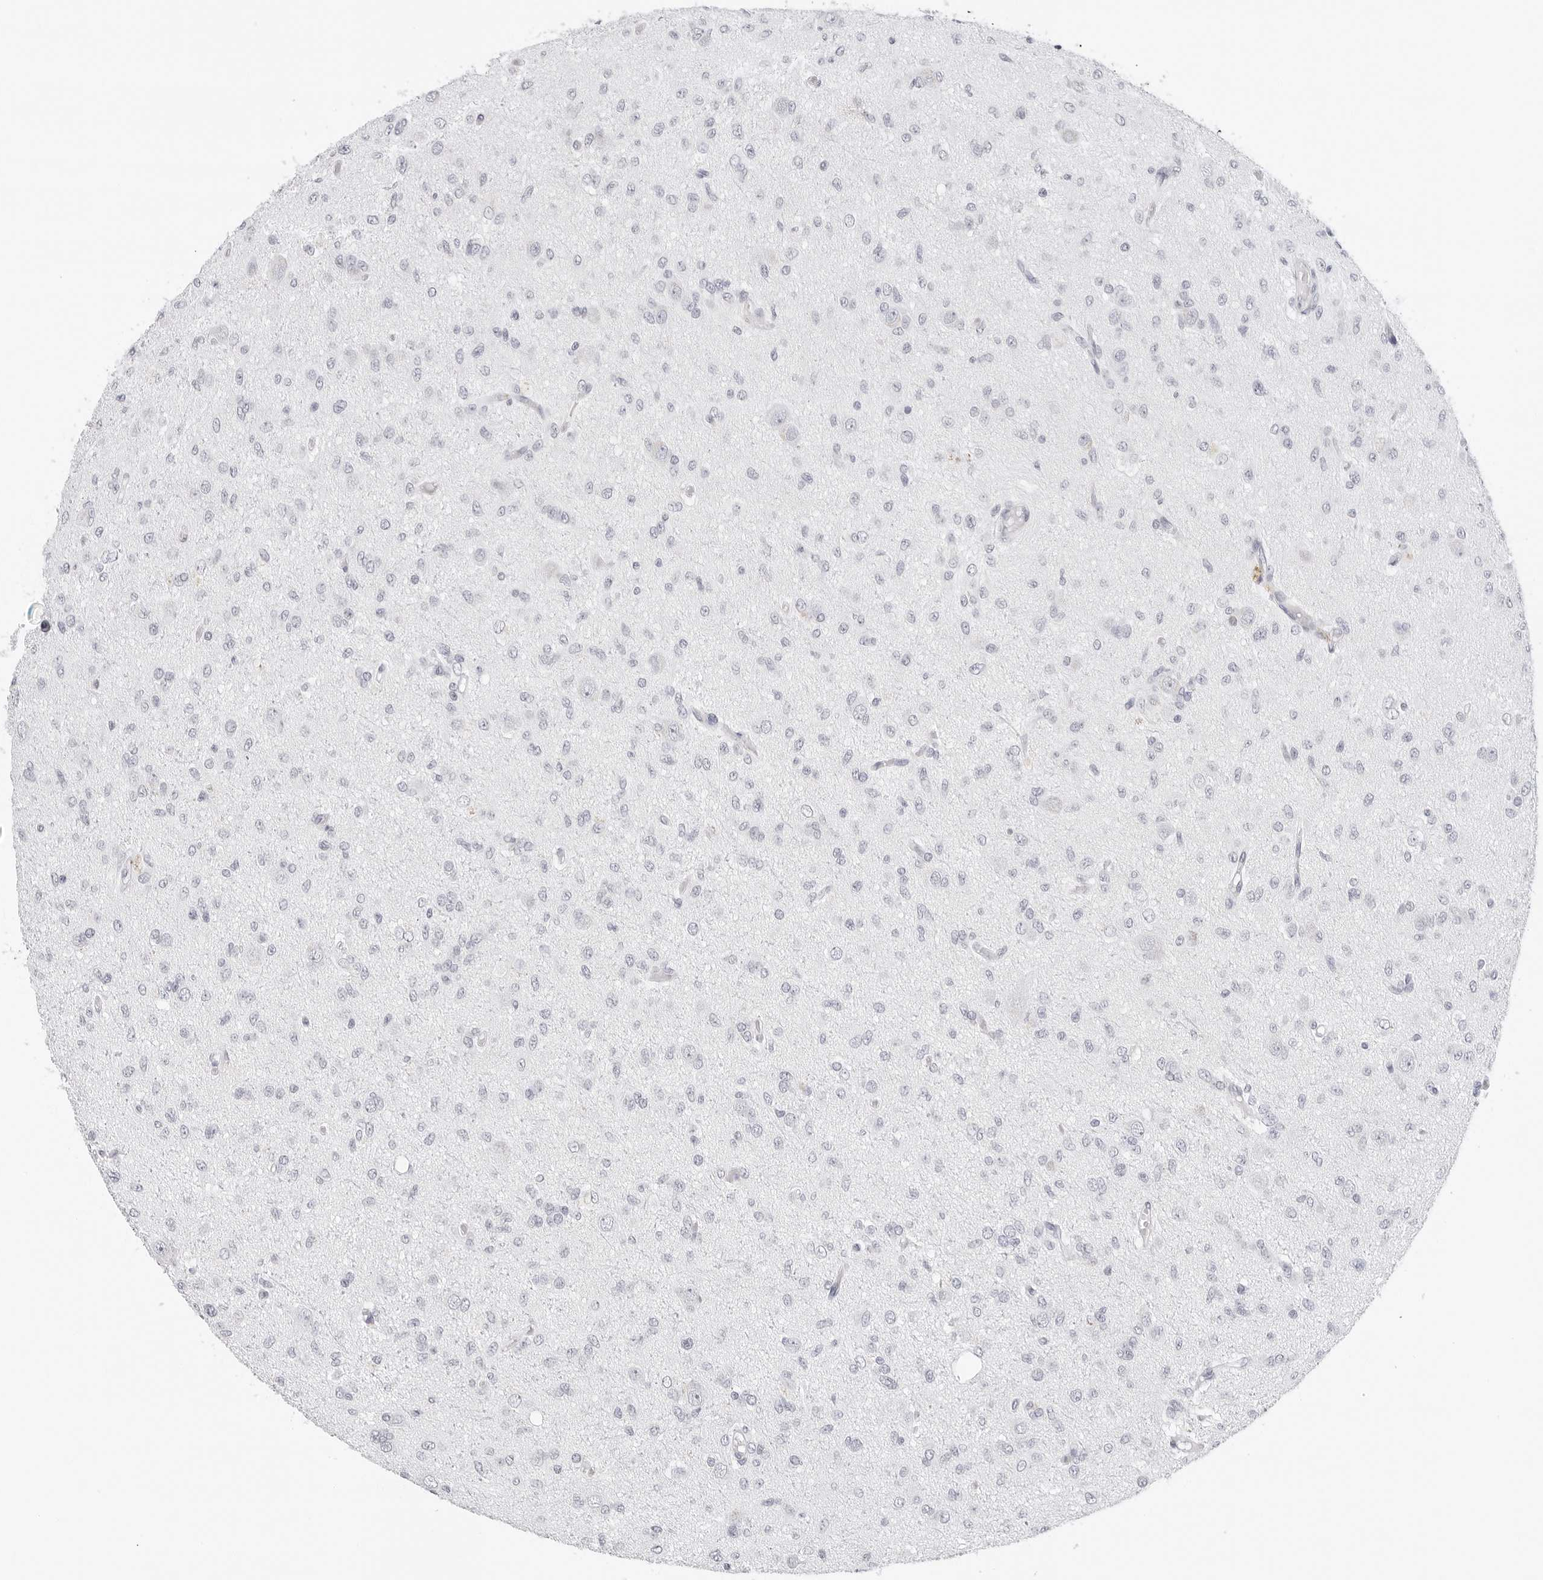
{"staining": {"intensity": "negative", "quantity": "none", "location": "none"}, "tissue": "glioma", "cell_type": "Tumor cells", "image_type": "cancer", "snomed": [{"axis": "morphology", "description": "Glioma, malignant, High grade"}, {"axis": "topography", "description": "Brain"}], "caption": "Photomicrograph shows no protein expression in tumor cells of high-grade glioma (malignant) tissue.", "gene": "EDN2", "patient": {"sex": "female", "age": 59}}